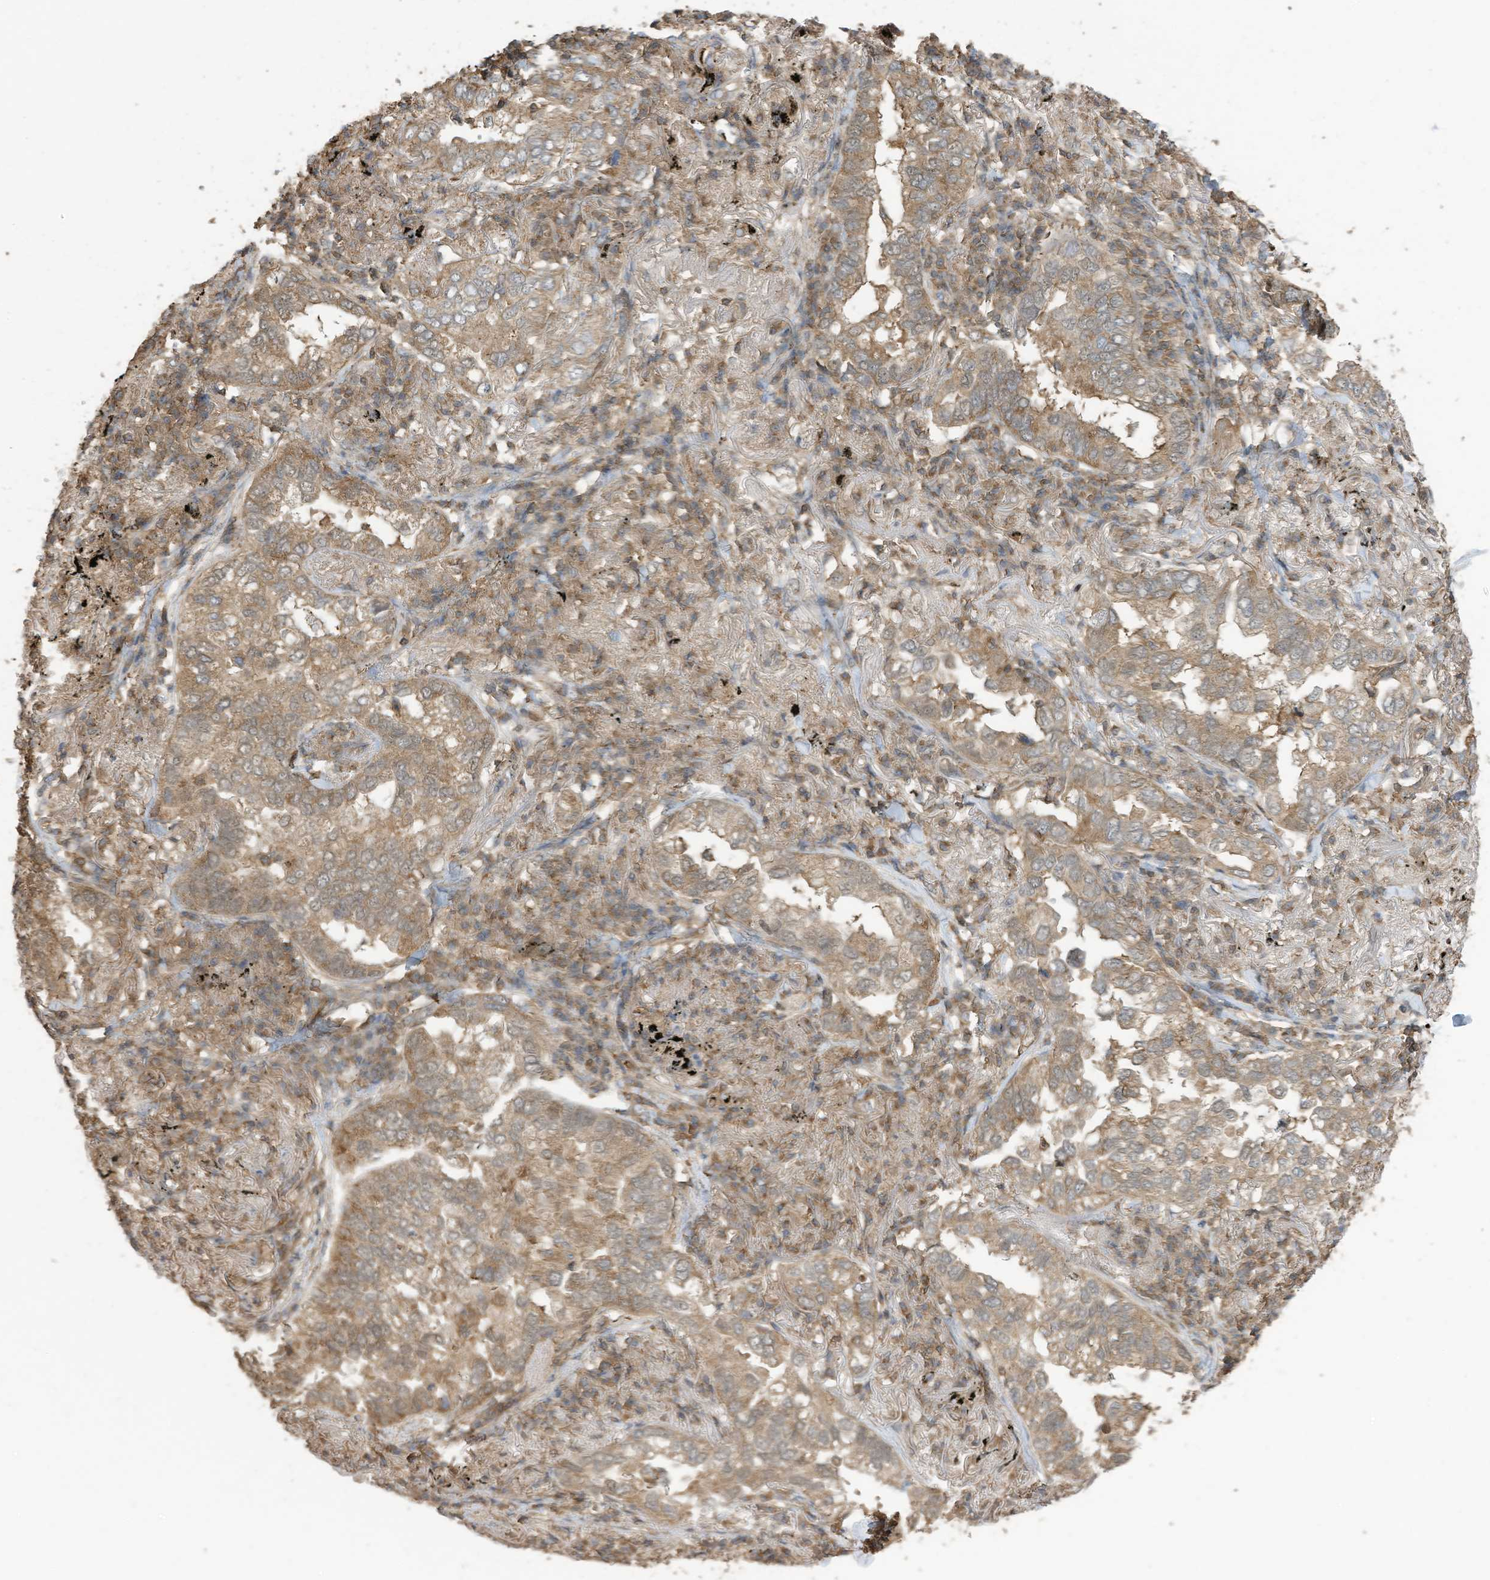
{"staining": {"intensity": "moderate", "quantity": ">75%", "location": "cytoplasmic/membranous"}, "tissue": "lung cancer", "cell_type": "Tumor cells", "image_type": "cancer", "snomed": [{"axis": "morphology", "description": "Adenocarcinoma, NOS"}, {"axis": "topography", "description": "Lung"}], "caption": "Tumor cells demonstrate medium levels of moderate cytoplasmic/membranous staining in about >75% of cells in human adenocarcinoma (lung). (Stains: DAB in brown, nuclei in blue, Microscopy: brightfield microscopy at high magnification).", "gene": "COX10", "patient": {"sex": "male", "age": 65}}